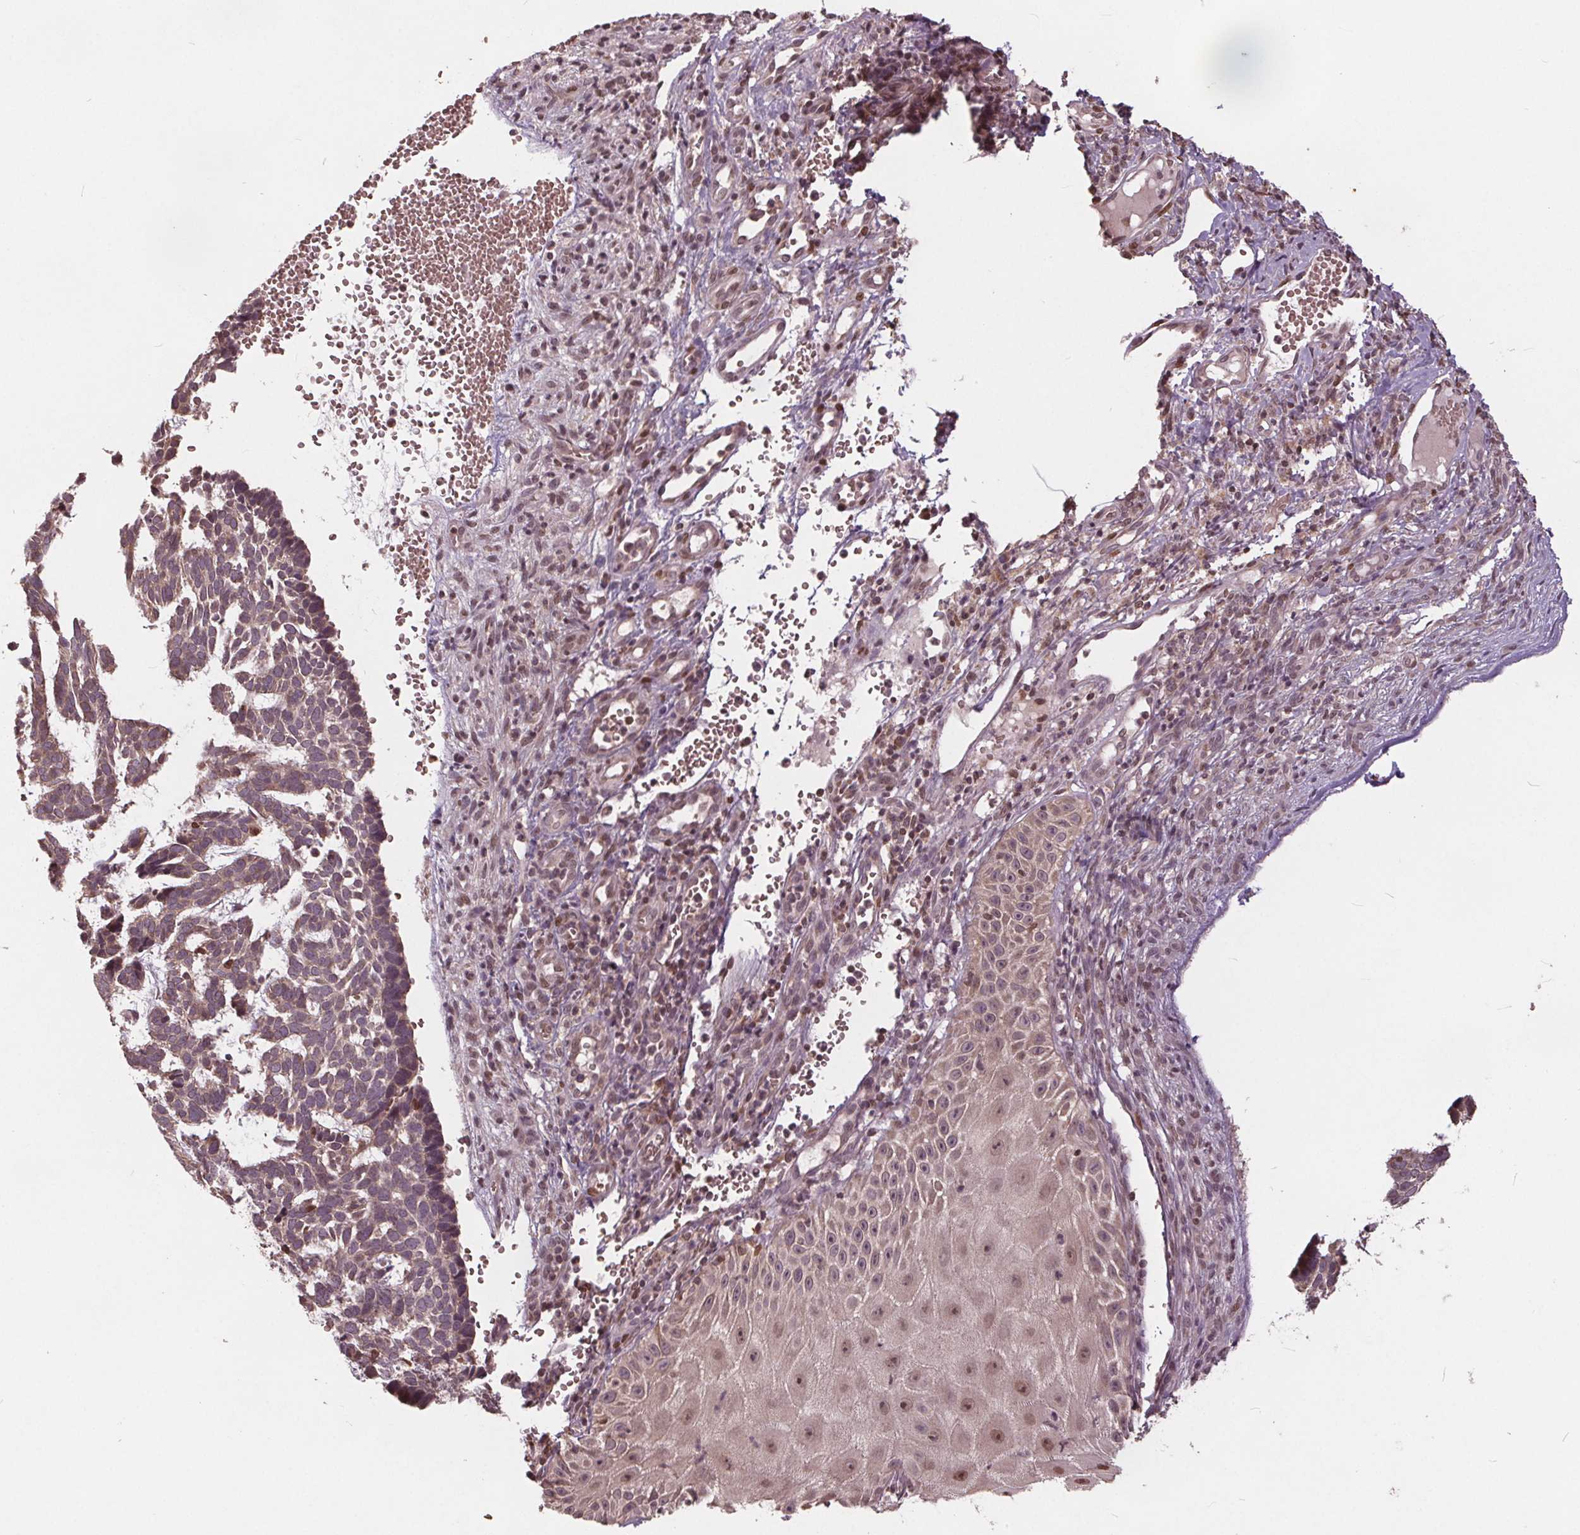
{"staining": {"intensity": "moderate", "quantity": "<25%", "location": "nuclear"}, "tissue": "skin cancer", "cell_type": "Tumor cells", "image_type": "cancer", "snomed": [{"axis": "morphology", "description": "Basal cell carcinoma"}, {"axis": "topography", "description": "Skin"}], "caption": "Skin basal cell carcinoma stained for a protein (brown) demonstrates moderate nuclear positive staining in about <25% of tumor cells.", "gene": "HIF1AN", "patient": {"sex": "male", "age": 78}}